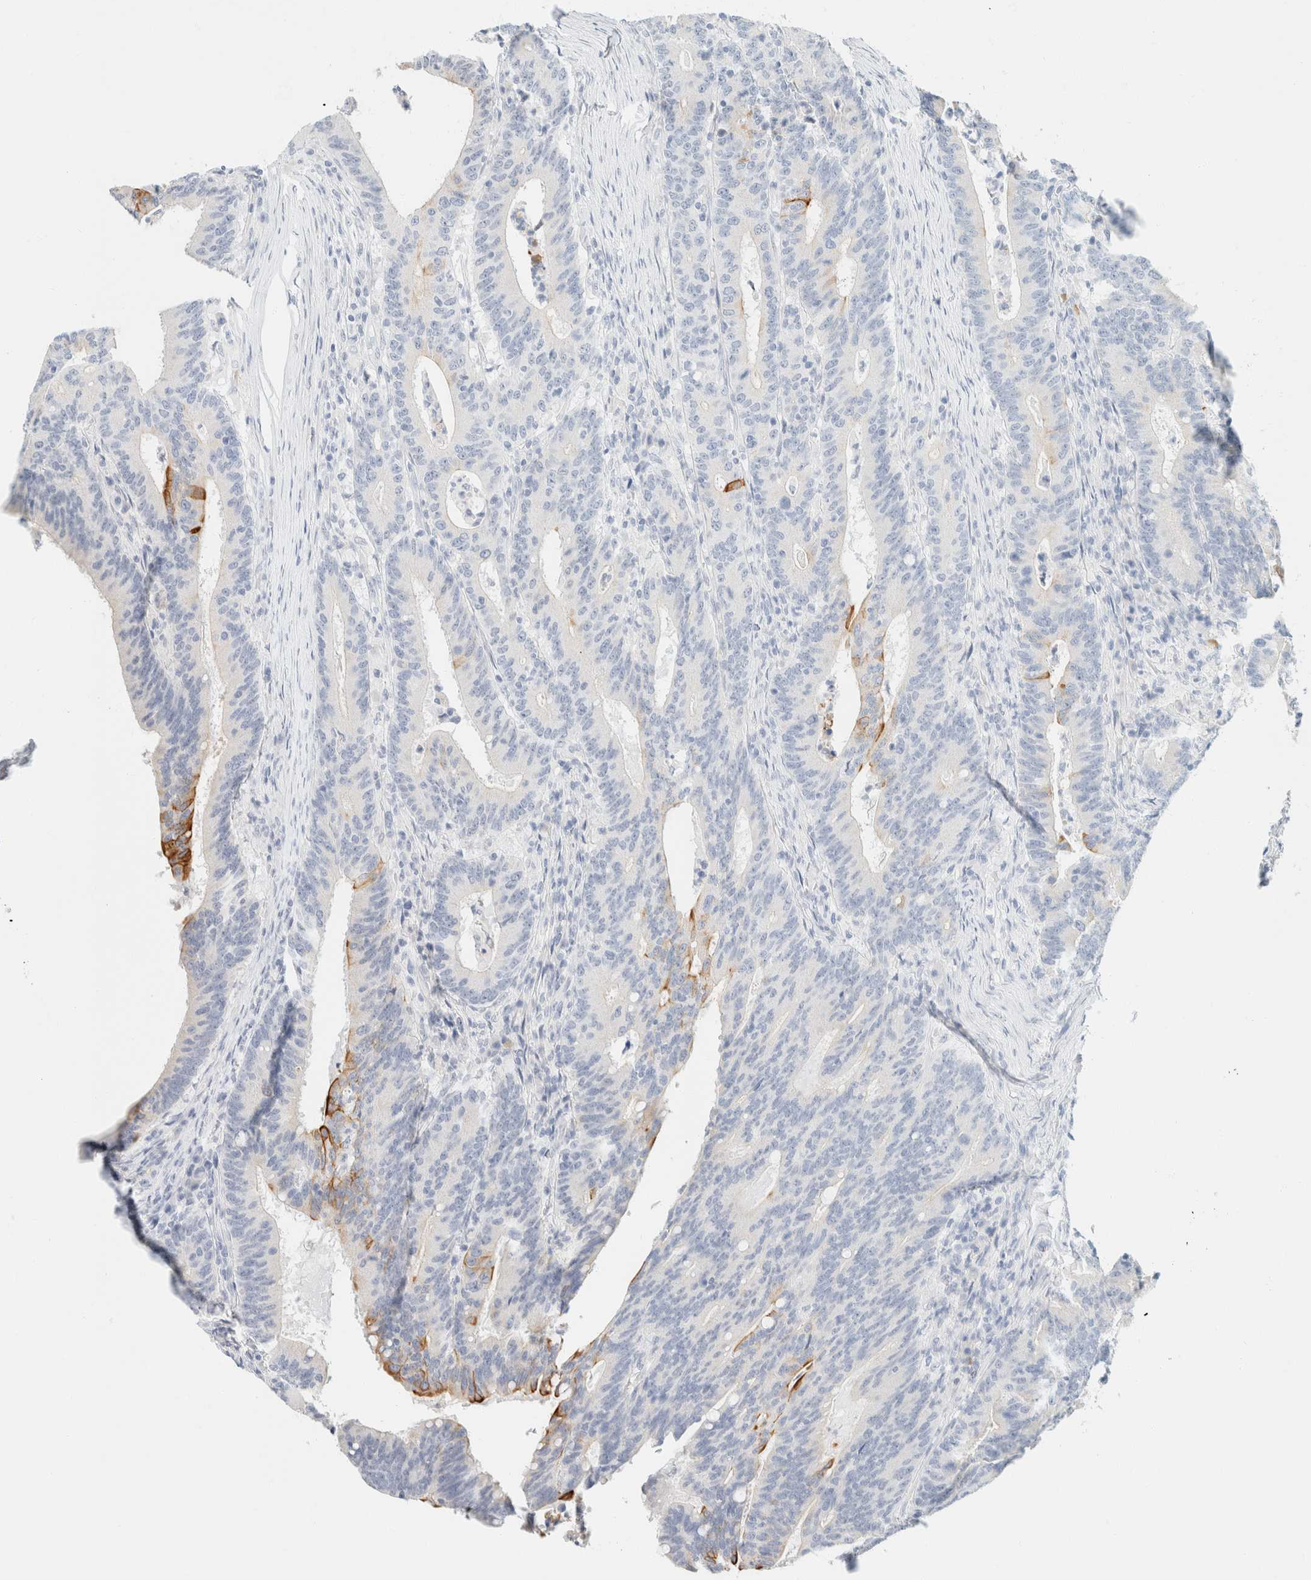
{"staining": {"intensity": "moderate", "quantity": "<25%", "location": "cytoplasmic/membranous"}, "tissue": "colorectal cancer", "cell_type": "Tumor cells", "image_type": "cancer", "snomed": [{"axis": "morphology", "description": "Adenocarcinoma, NOS"}, {"axis": "topography", "description": "Colon"}], "caption": "Immunohistochemistry (IHC) (DAB (3,3'-diaminobenzidine)) staining of human colorectal adenocarcinoma shows moderate cytoplasmic/membranous protein positivity in about <25% of tumor cells. Nuclei are stained in blue.", "gene": "KRT20", "patient": {"sex": "female", "age": 66}}